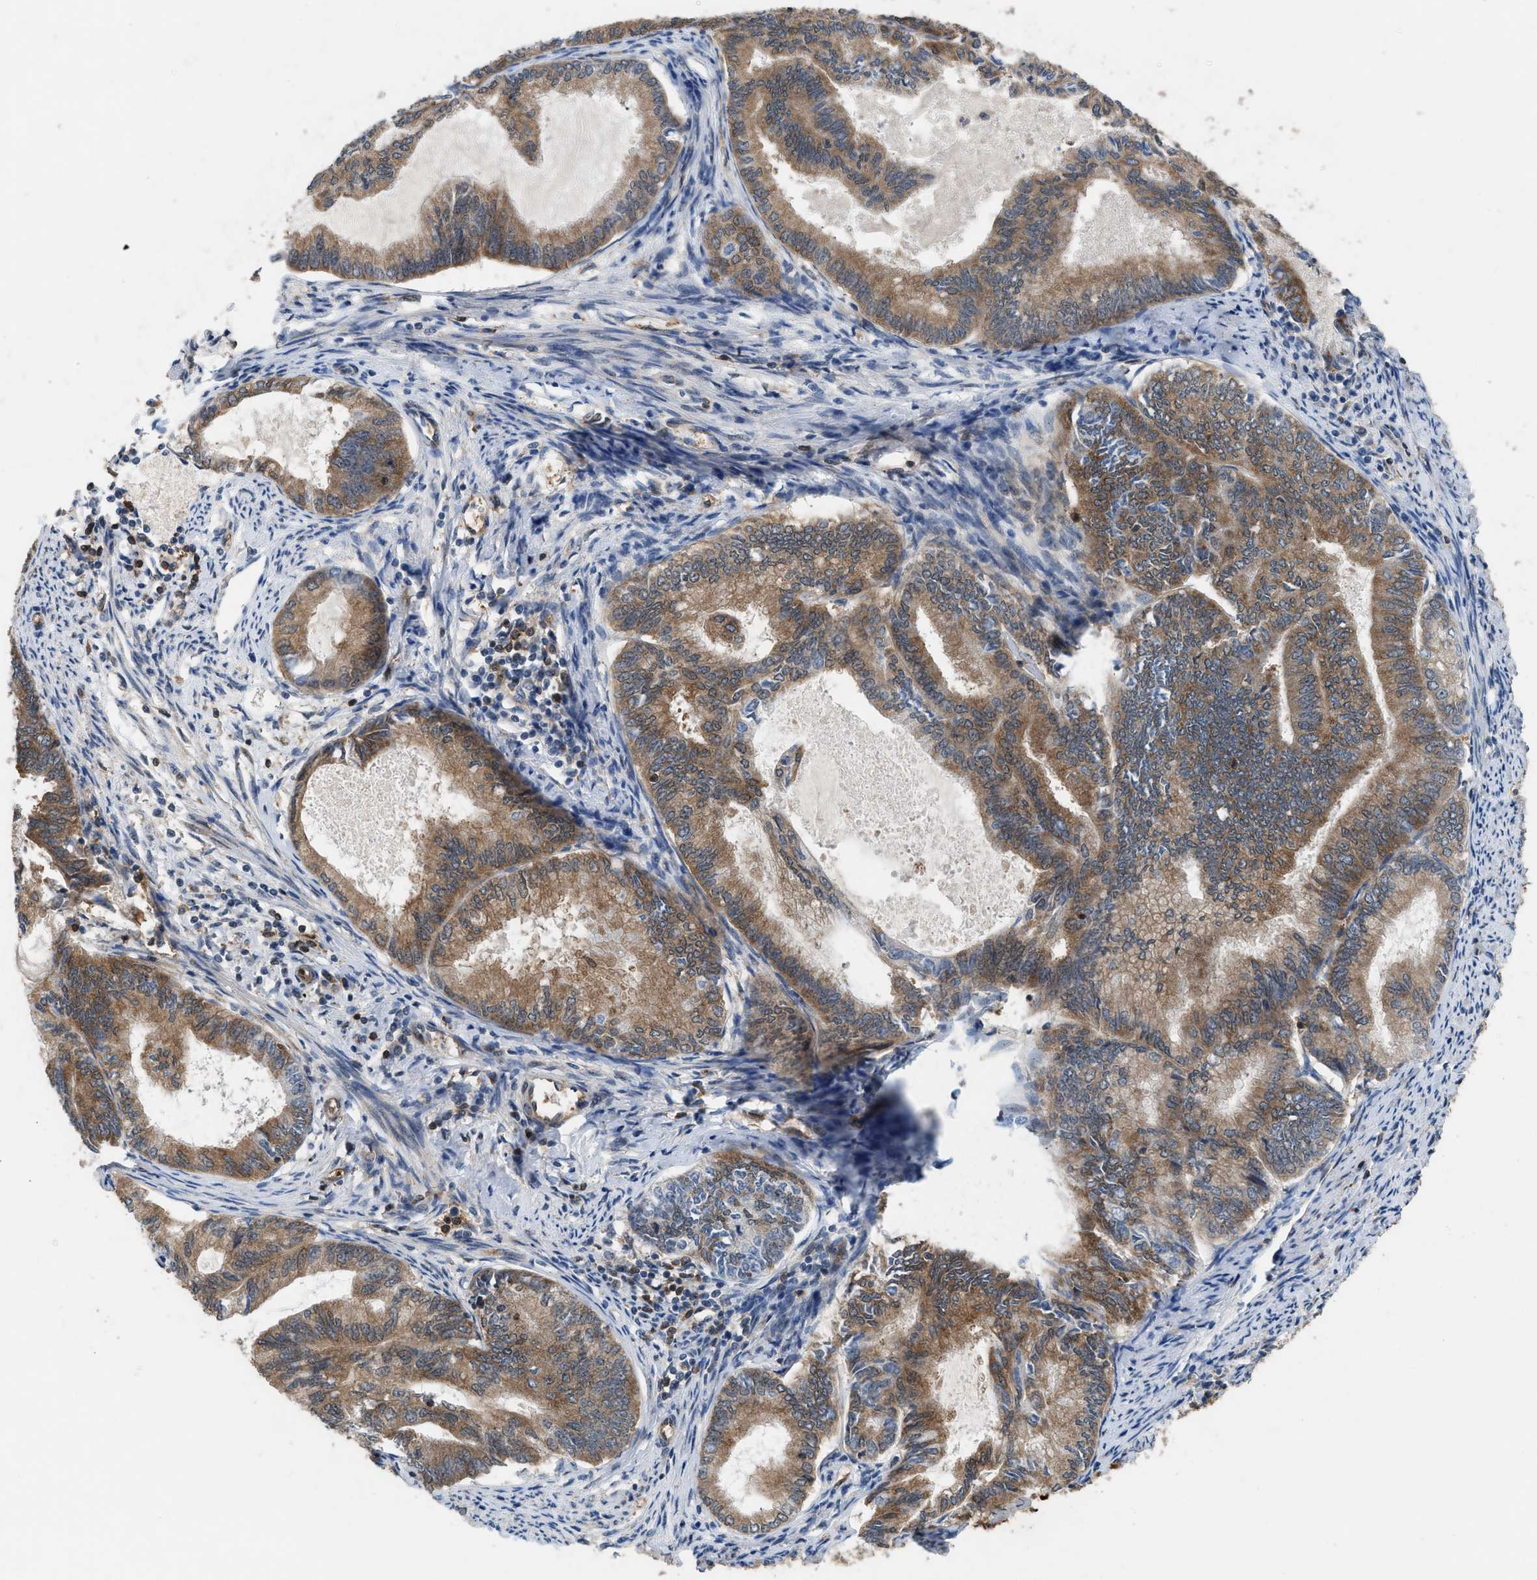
{"staining": {"intensity": "moderate", "quantity": ">75%", "location": "cytoplasmic/membranous"}, "tissue": "endometrial cancer", "cell_type": "Tumor cells", "image_type": "cancer", "snomed": [{"axis": "morphology", "description": "Adenocarcinoma, NOS"}, {"axis": "topography", "description": "Endometrium"}], "caption": "Endometrial cancer tissue displays moderate cytoplasmic/membranous positivity in about >75% of tumor cells, visualized by immunohistochemistry.", "gene": "OXSR1", "patient": {"sex": "female", "age": 86}}